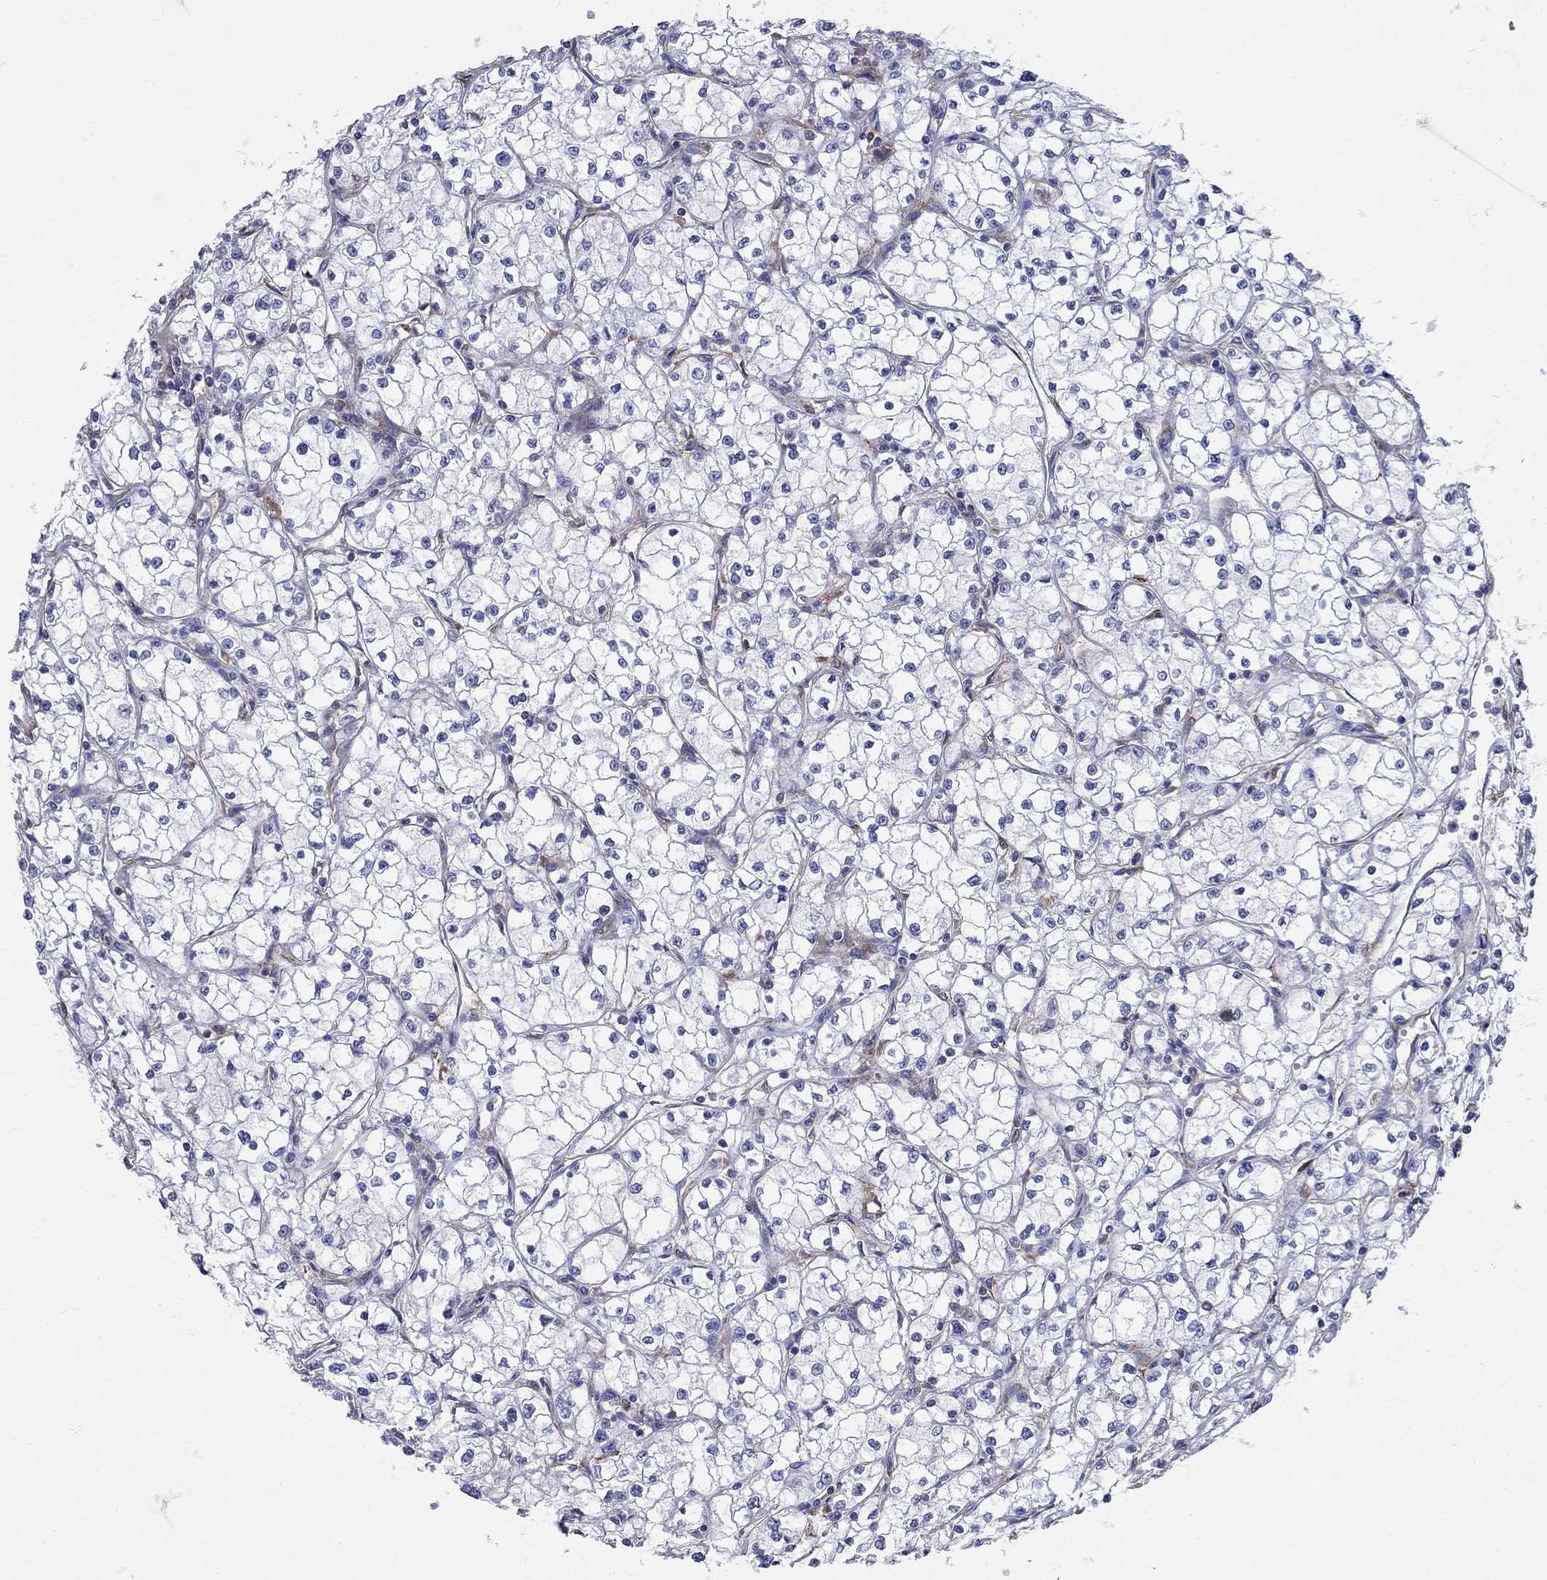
{"staining": {"intensity": "negative", "quantity": "none", "location": "none"}, "tissue": "renal cancer", "cell_type": "Tumor cells", "image_type": "cancer", "snomed": [{"axis": "morphology", "description": "Adenocarcinoma, NOS"}, {"axis": "topography", "description": "Kidney"}], "caption": "This is an IHC histopathology image of human renal adenocarcinoma. There is no staining in tumor cells.", "gene": "ABI3", "patient": {"sex": "male", "age": 67}}